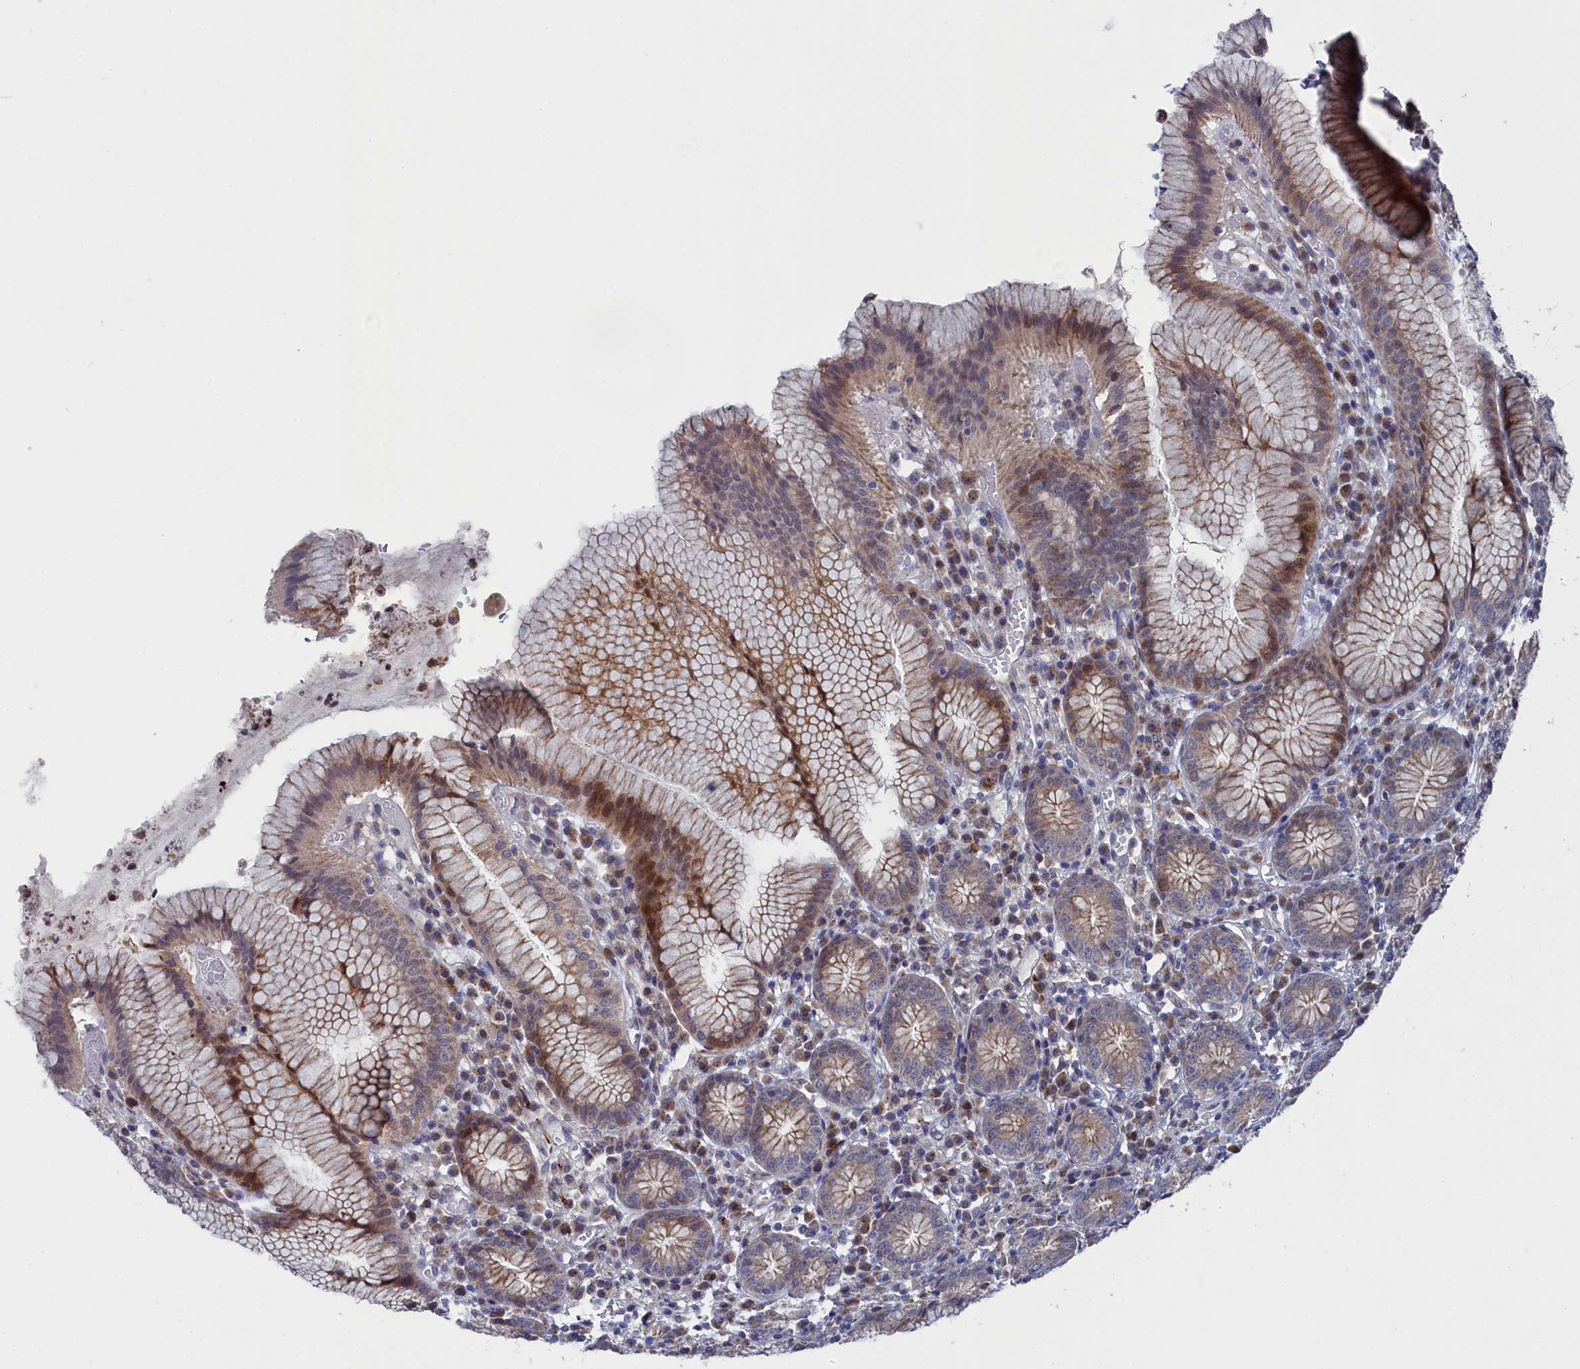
{"staining": {"intensity": "moderate", "quantity": ">75%", "location": "cytoplasmic/membranous,nuclear"}, "tissue": "stomach", "cell_type": "Glandular cells", "image_type": "normal", "snomed": [{"axis": "morphology", "description": "Normal tissue, NOS"}, {"axis": "topography", "description": "Stomach"}], "caption": "The histopathology image displays a brown stain indicating the presence of a protein in the cytoplasmic/membranous,nuclear of glandular cells in stomach.", "gene": "TMEM161A", "patient": {"sex": "male", "age": 55}}